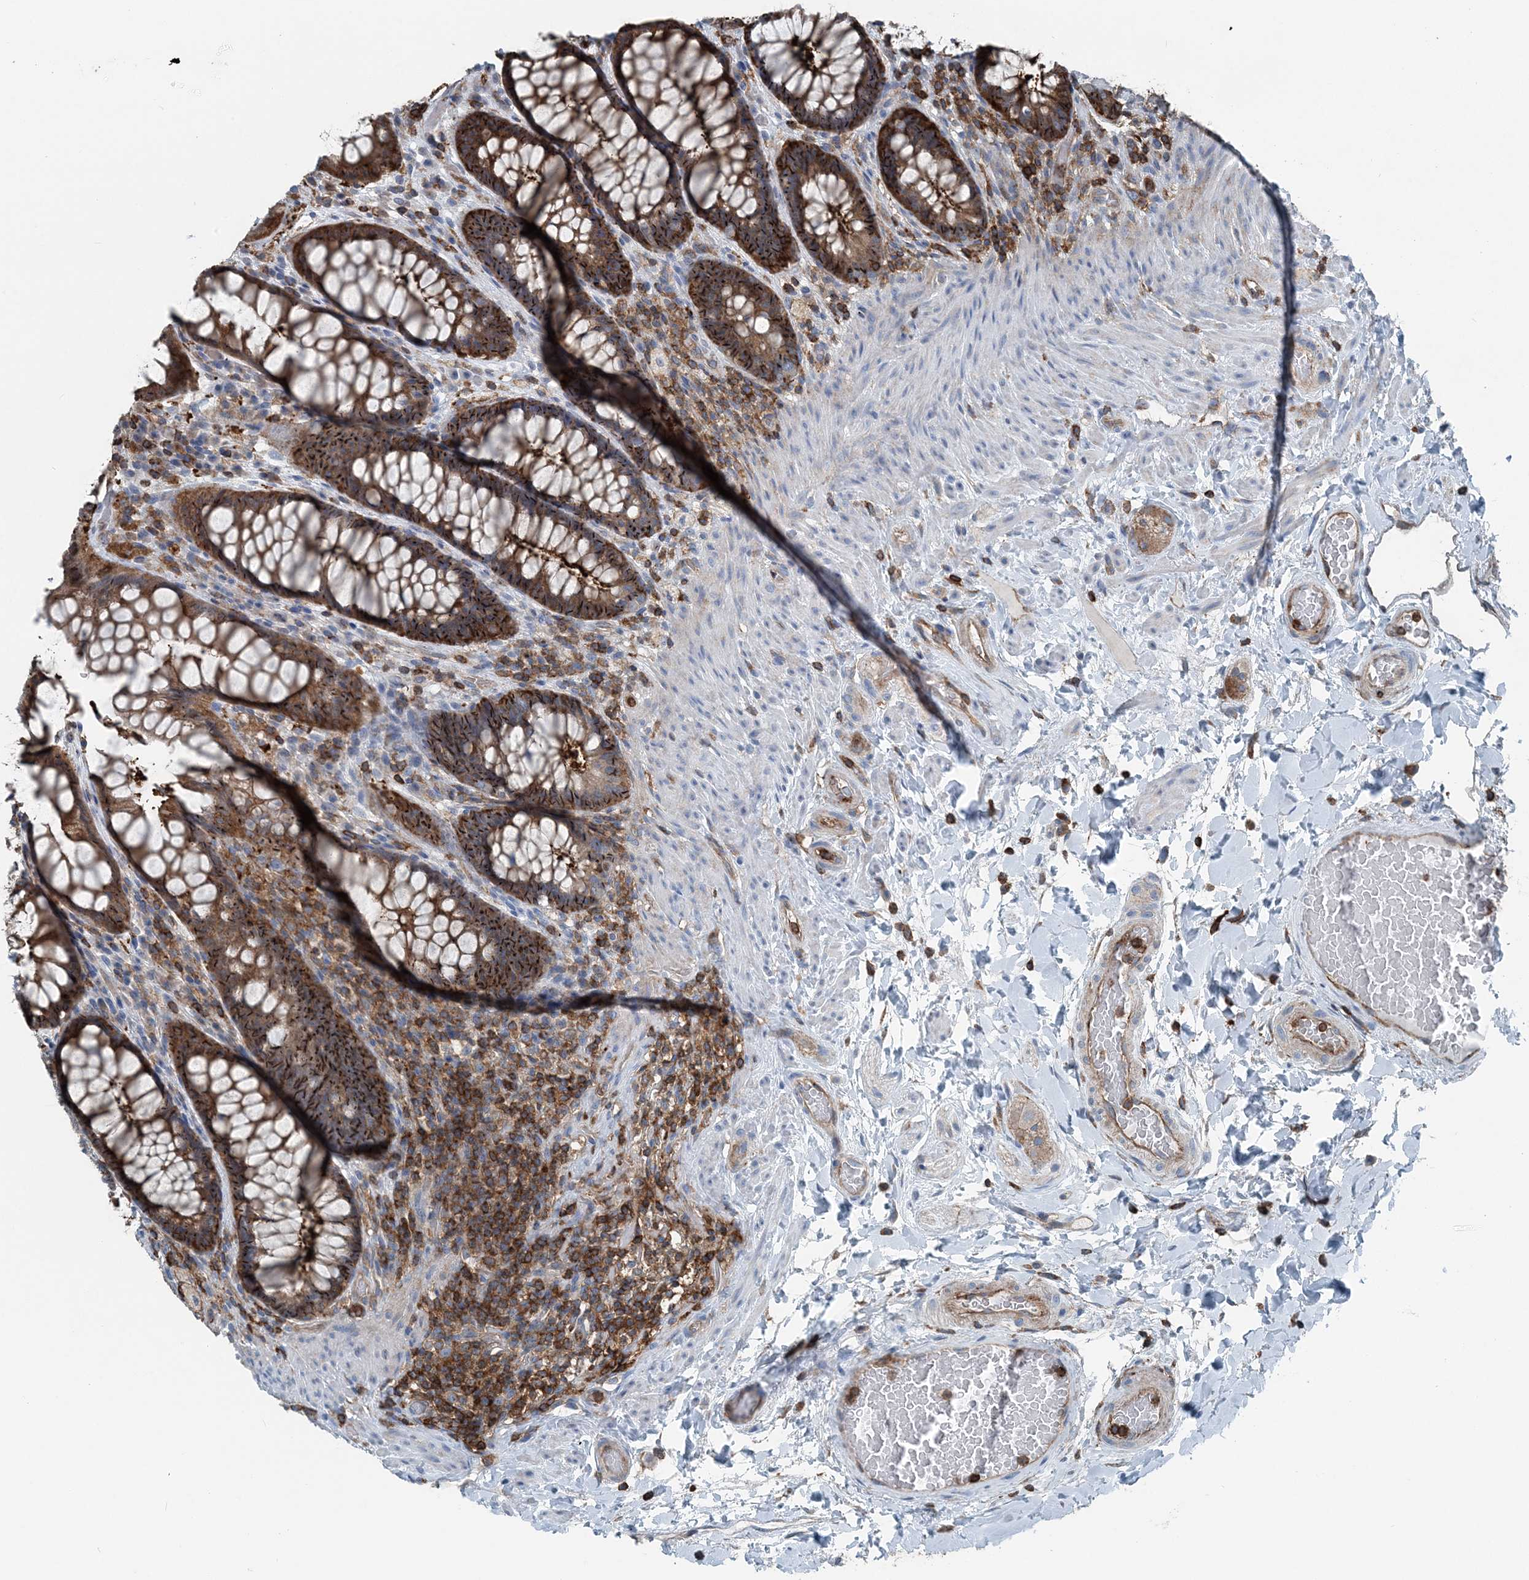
{"staining": {"intensity": "strong", "quantity": ">75%", "location": "cytoplasmic/membranous"}, "tissue": "rectum", "cell_type": "Glandular cells", "image_type": "normal", "snomed": [{"axis": "morphology", "description": "Normal tissue, NOS"}, {"axis": "topography", "description": "Rectum"}], "caption": "This photomicrograph exhibits benign rectum stained with immunohistochemistry (IHC) to label a protein in brown. The cytoplasmic/membranous of glandular cells show strong positivity for the protein. Nuclei are counter-stained blue.", "gene": "CFL1", "patient": {"sex": "female", "age": 46}}